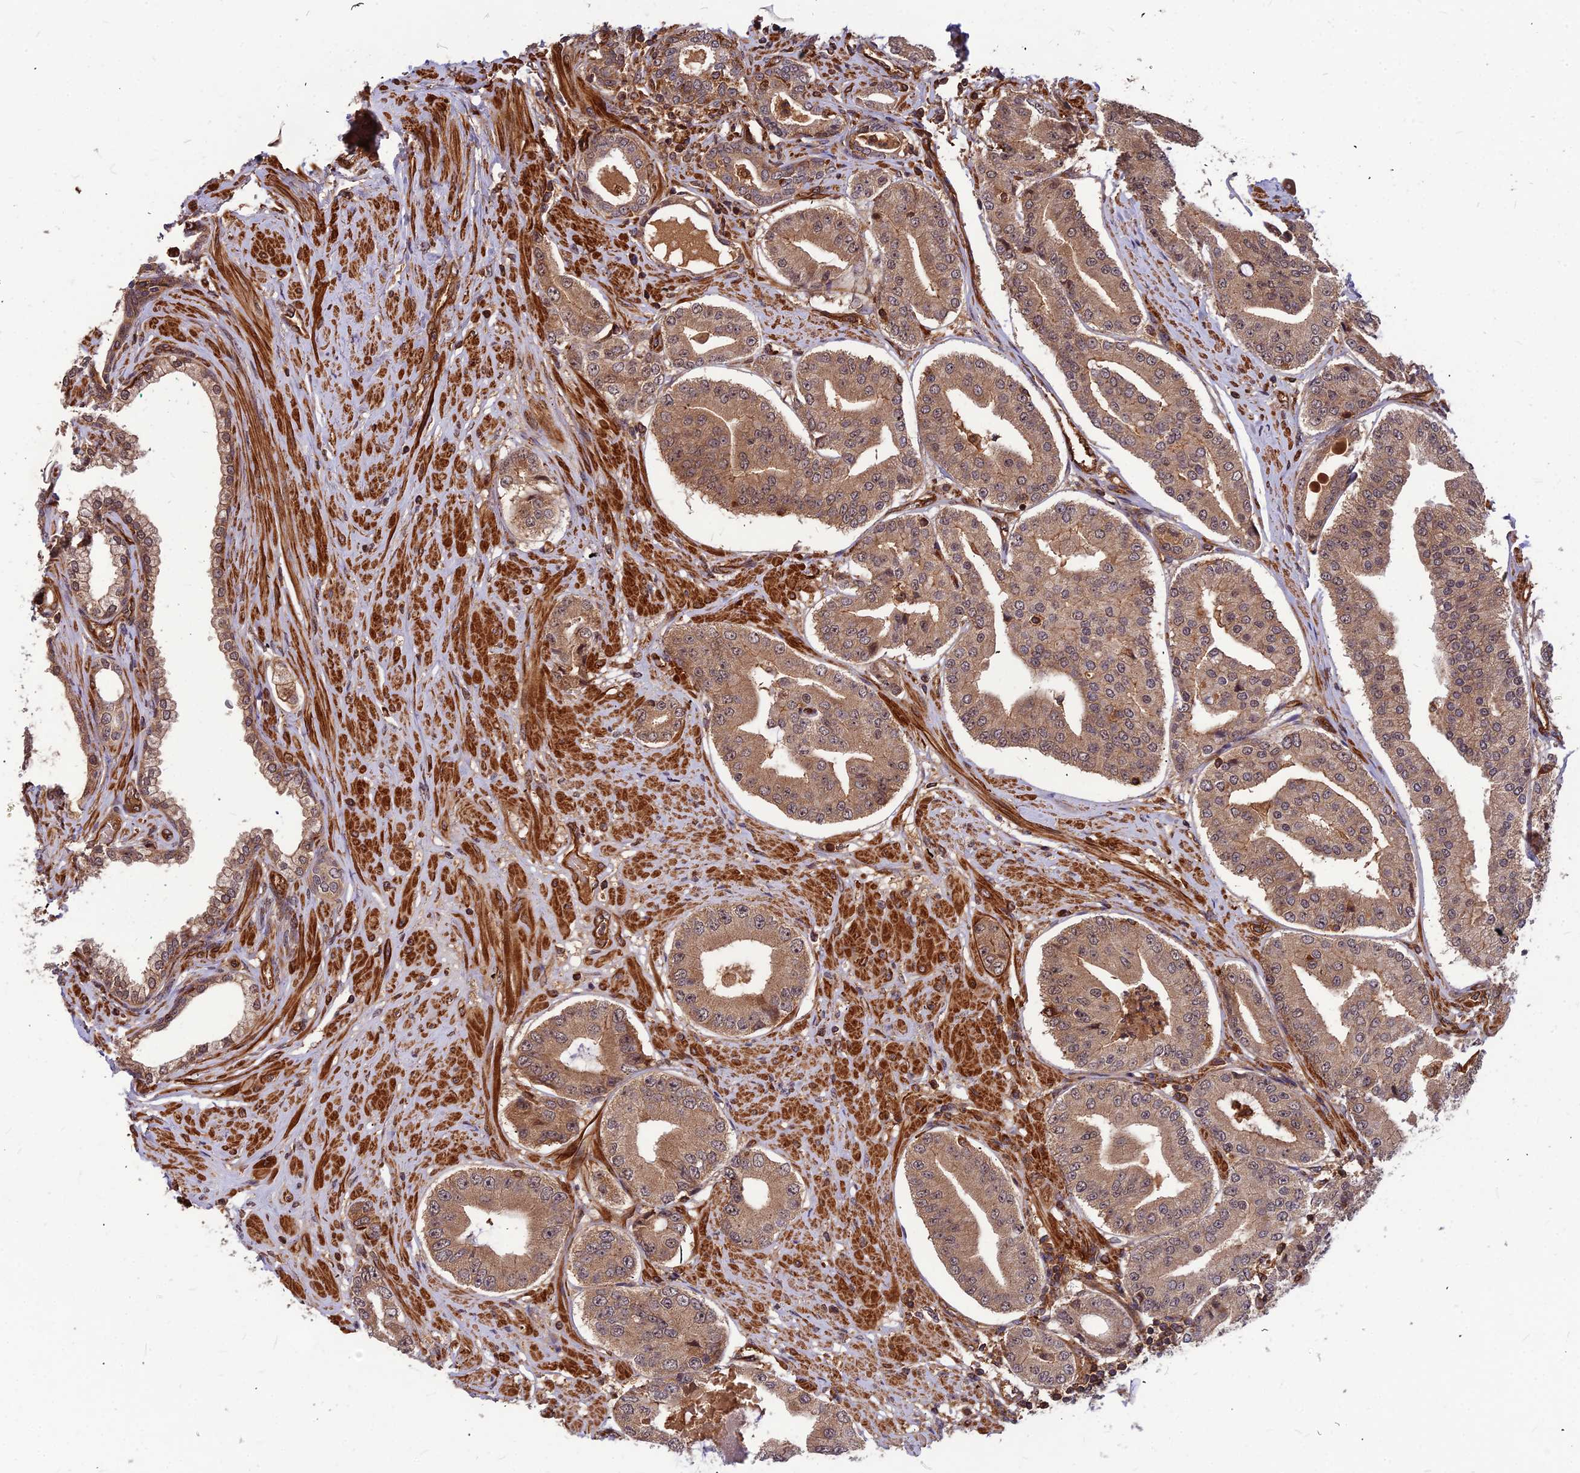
{"staining": {"intensity": "moderate", "quantity": ">75%", "location": "cytoplasmic/membranous"}, "tissue": "prostate cancer", "cell_type": "Tumor cells", "image_type": "cancer", "snomed": [{"axis": "morphology", "description": "Adenocarcinoma, High grade"}, {"axis": "topography", "description": "Prostate"}], "caption": "Prostate high-grade adenocarcinoma tissue demonstrates moderate cytoplasmic/membranous positivity in approximately >75% of tumor cells", "gene": "ZNF467", "patient": {"sex": "male", "age": 63}}